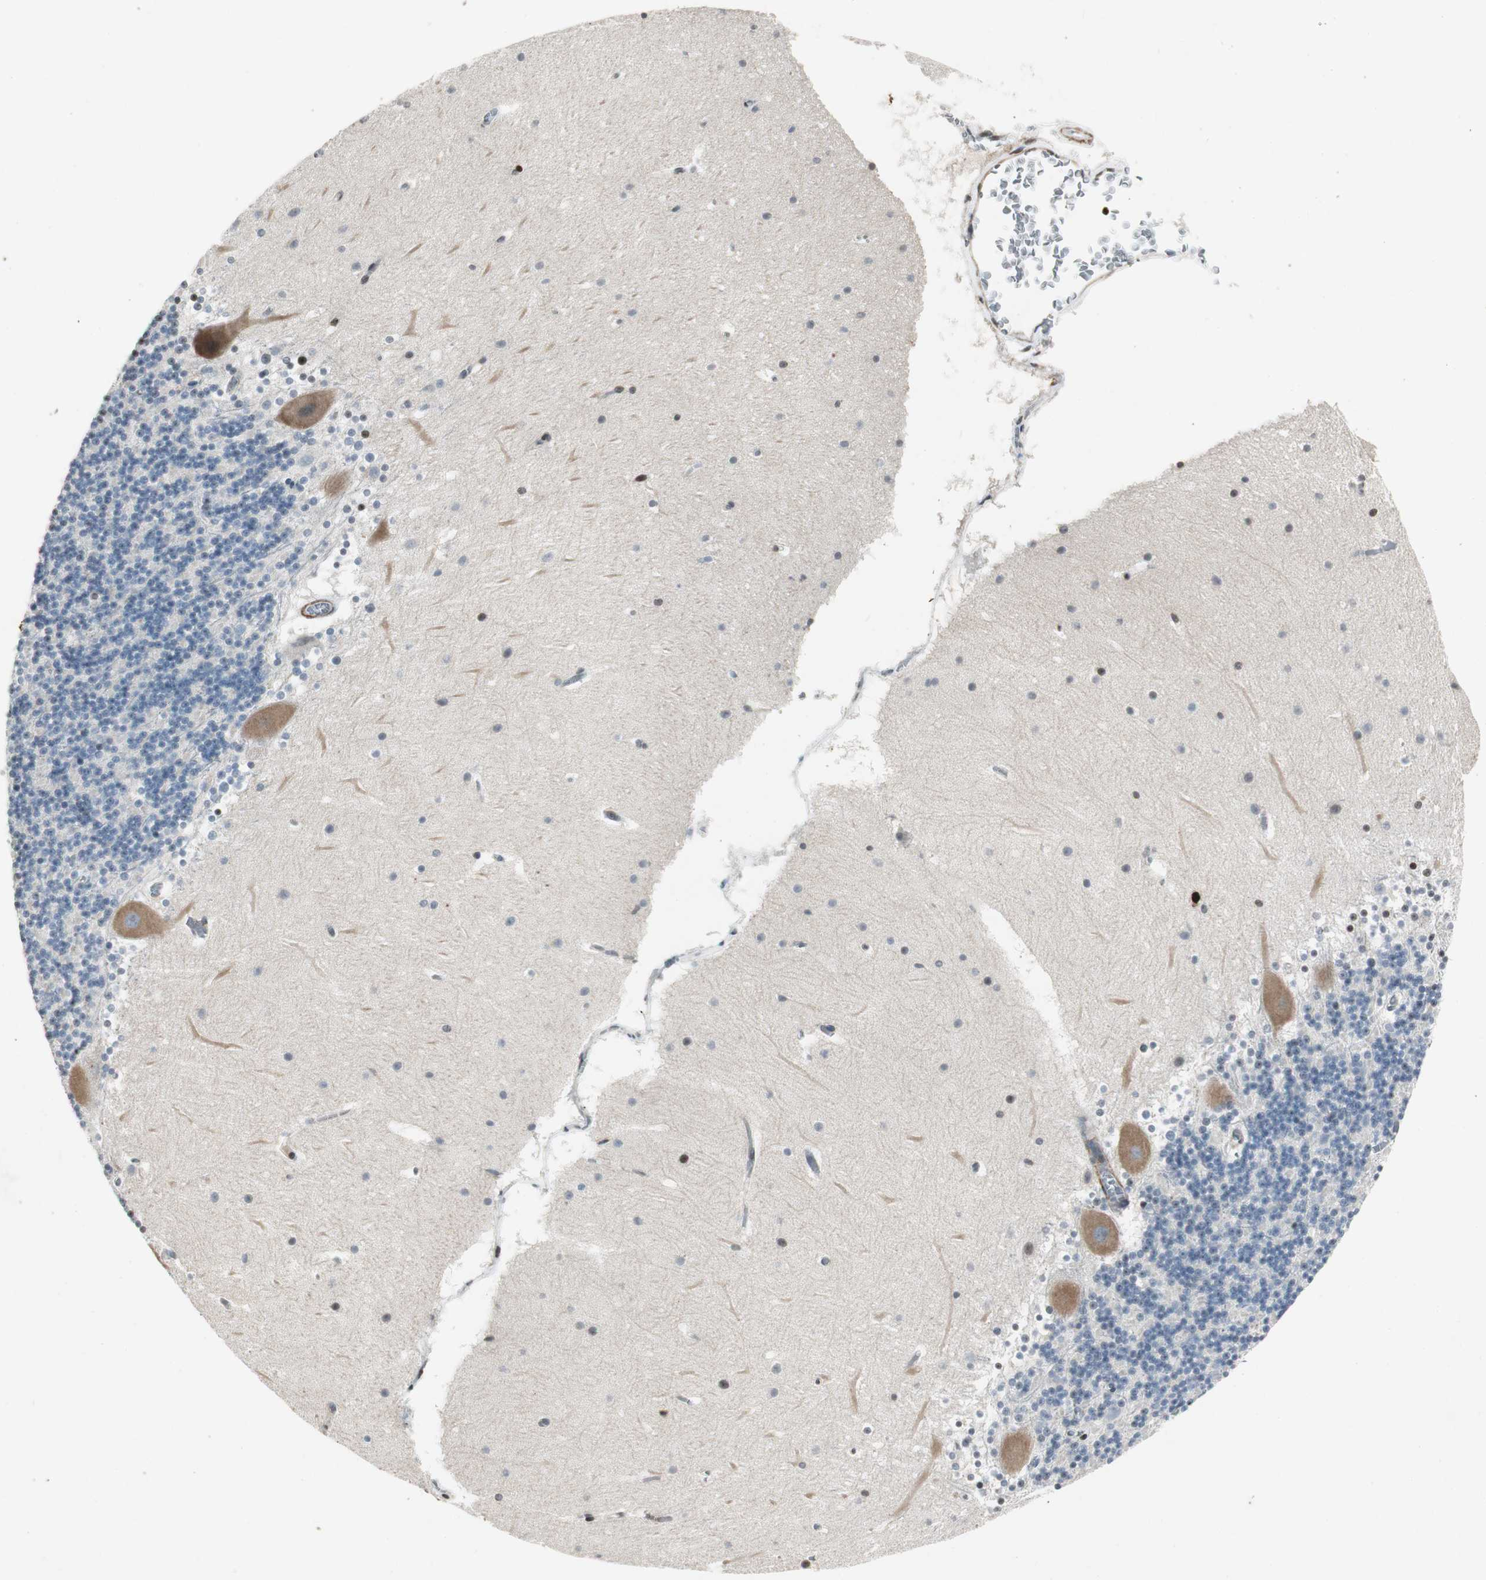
{"staining": {"intensity": "negative", "quantity": "none", "location": "none"}, "tissue": "cerebellum", "cell_type": "Cells in granular layer", "image_type": "normal", "snomed": [{"axis": "morphology", "description": "Normal tissue, NOS"}, {"axis": "topography", "description": "Cerebellum"}], "caption": "Cells in granular layer are negative for protein expression in benign human cerebellum. (Stains: DAB immunohistochemistry (IHC) with hematoxylin counter stain, Microscopy: brightfield microscopy at high magnification).", "gene": "PRKG1", "patient": {"sex": "female", "age": 19}}